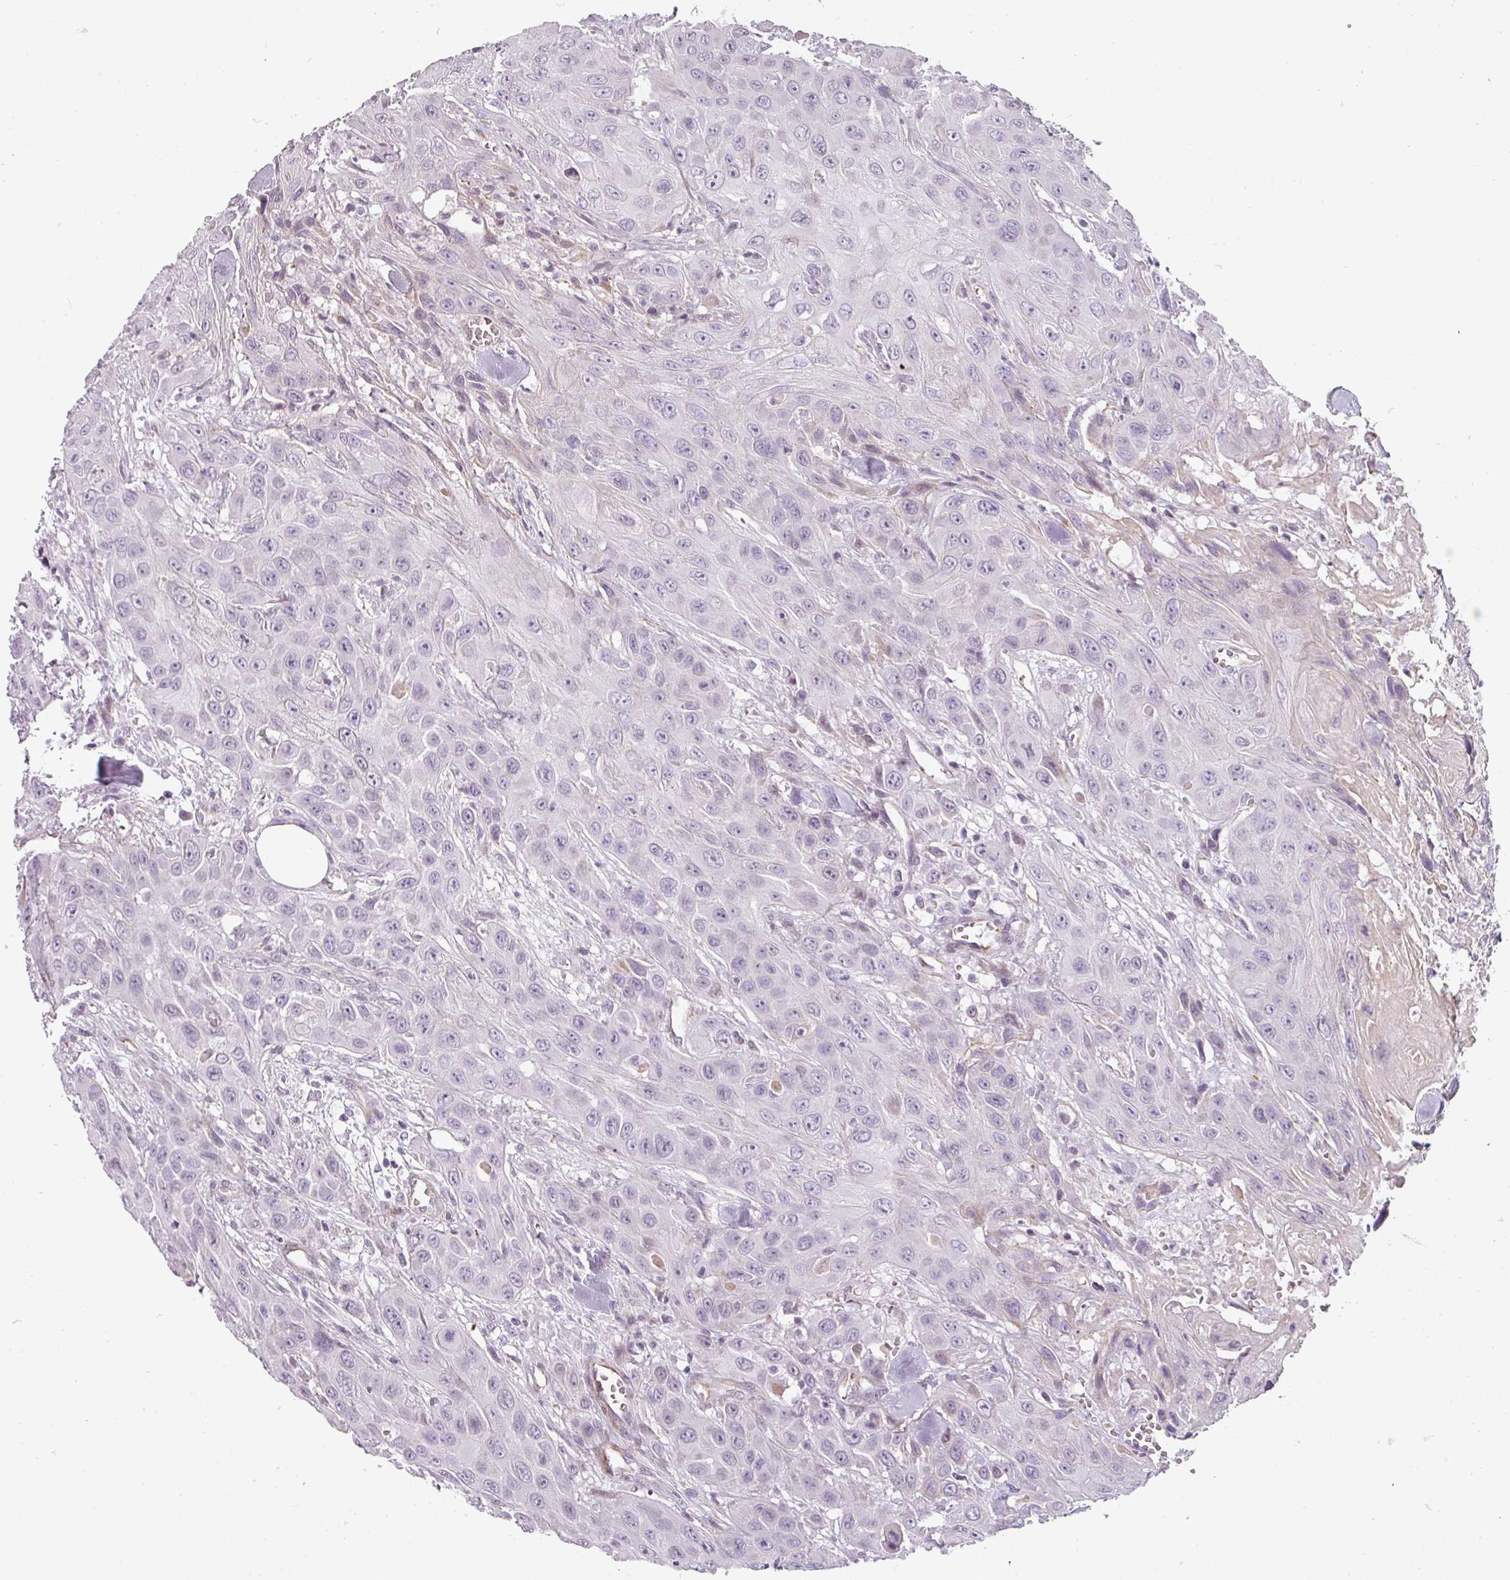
{"staining": {"intensity": "negative", "quantity": "none", "location": "none"}, "tissue": "head and neck cancer", "cell_type": "Tumor cells", "image_type": "cancer", "snomed": [{"axis": "morphology", "description": "Squamous cell carcinoma, NOS"}, {"axis": "topography", "description": "Head-Neck"}], "caption": "An image of head and neck squamous cell carcinoma stained for a protein displays no brown staining in tumor cells.", "gene": "CHRDL1", "patient": {"sex": "male", "age": 81}}